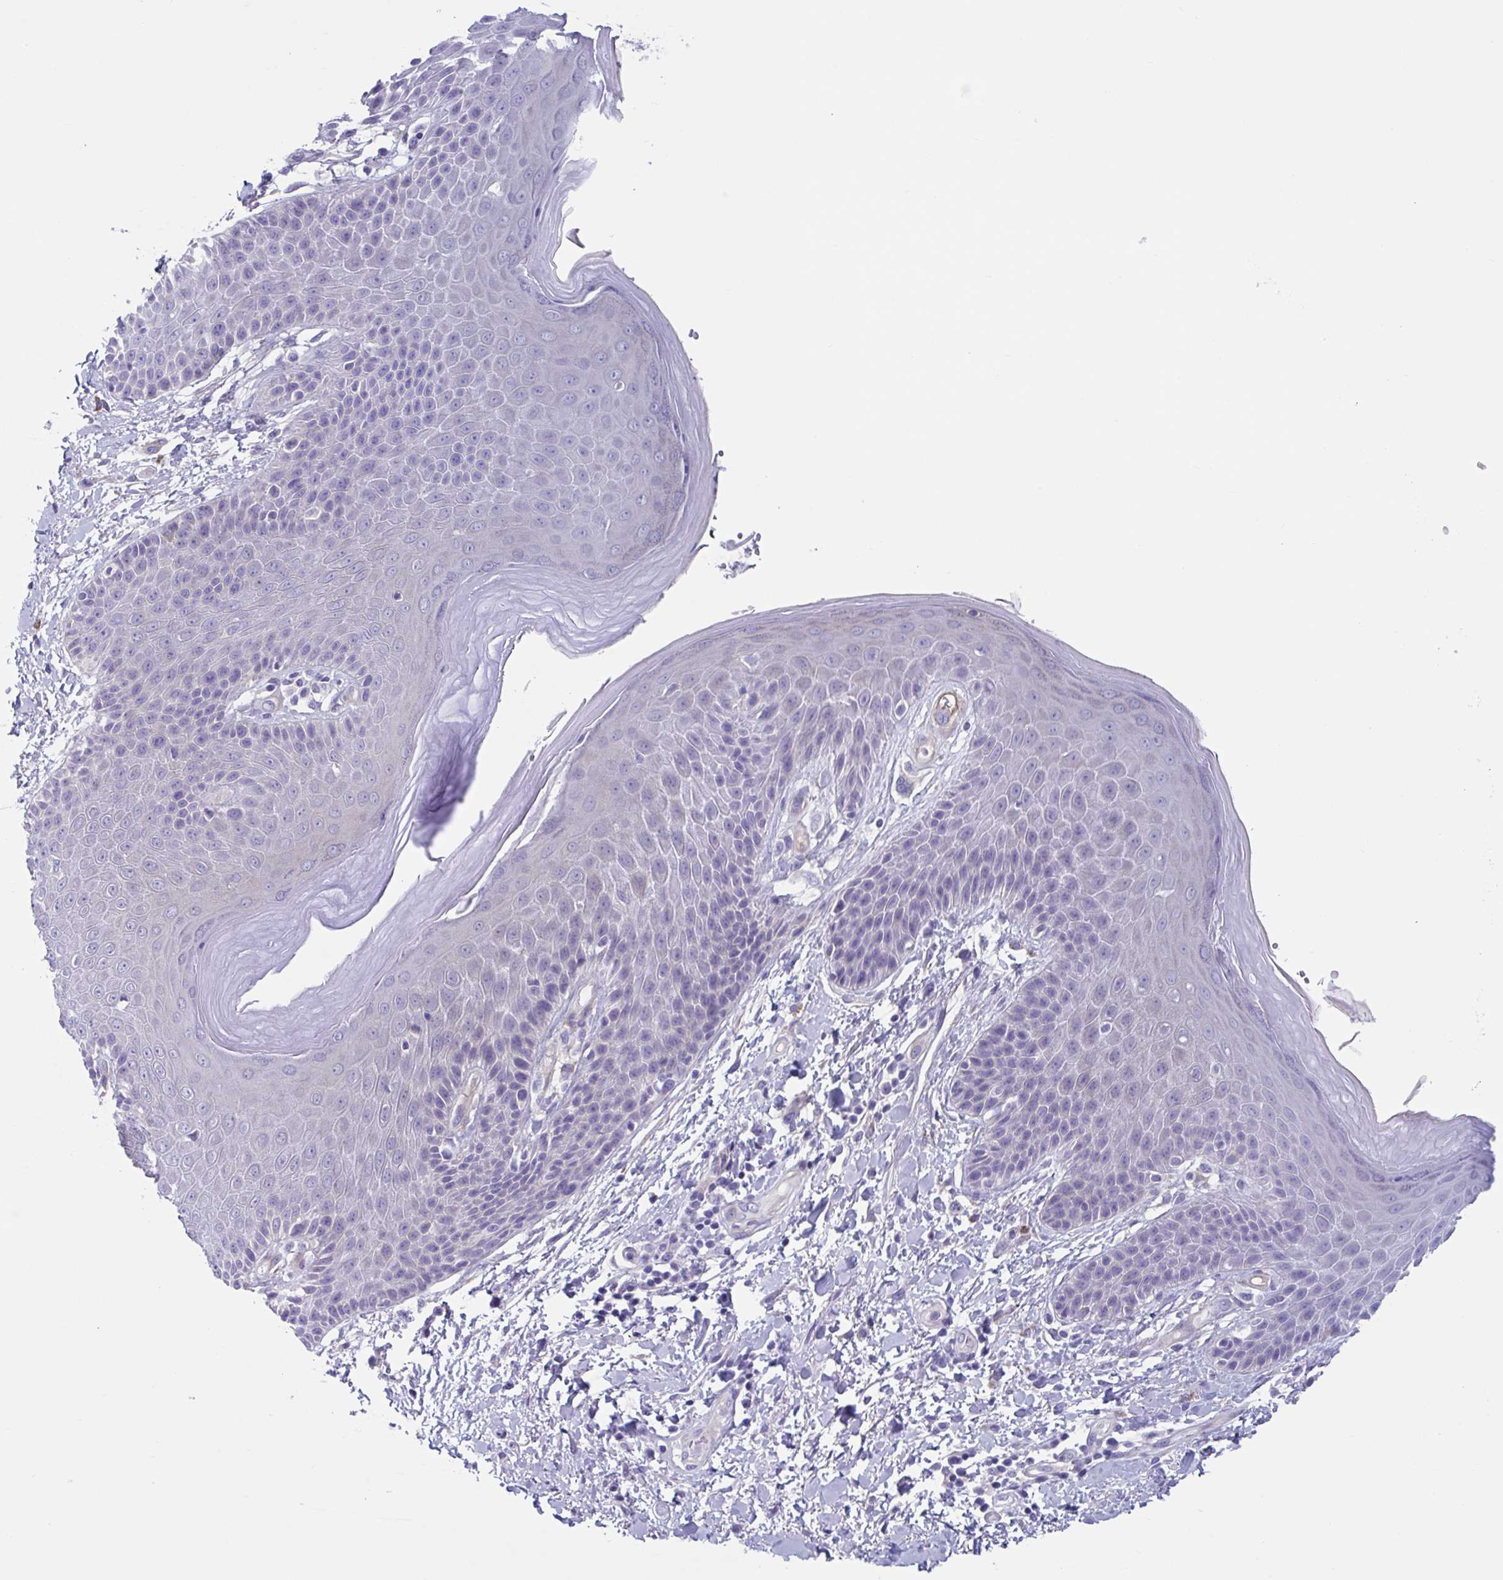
{"staining": {"intensity": "weak", "quantity": "<25%", "location": "cytoplasmic/membranous"}, "tissue": "skin", "cell_type": "Epidermal cells", "image_type": "normal", "snomed": [{"axis": "morphology", "description": "Normal tissue, NOS"}, {"axis": "topography", "description": "Anal"}, {"axis": "topography", "description": "Peripheral nerve tissue"}], "caption": "Epidermal cells show no significant expression in unremarkable skin. (Stains: DAB (3,3'-diaminobenzidine) IHC with hematoxylin counter stain, Microscopy: brightfield microscopy at high magnification).", "gene": "LPIN3", "patient": {"sex": "male", "age": 51}}